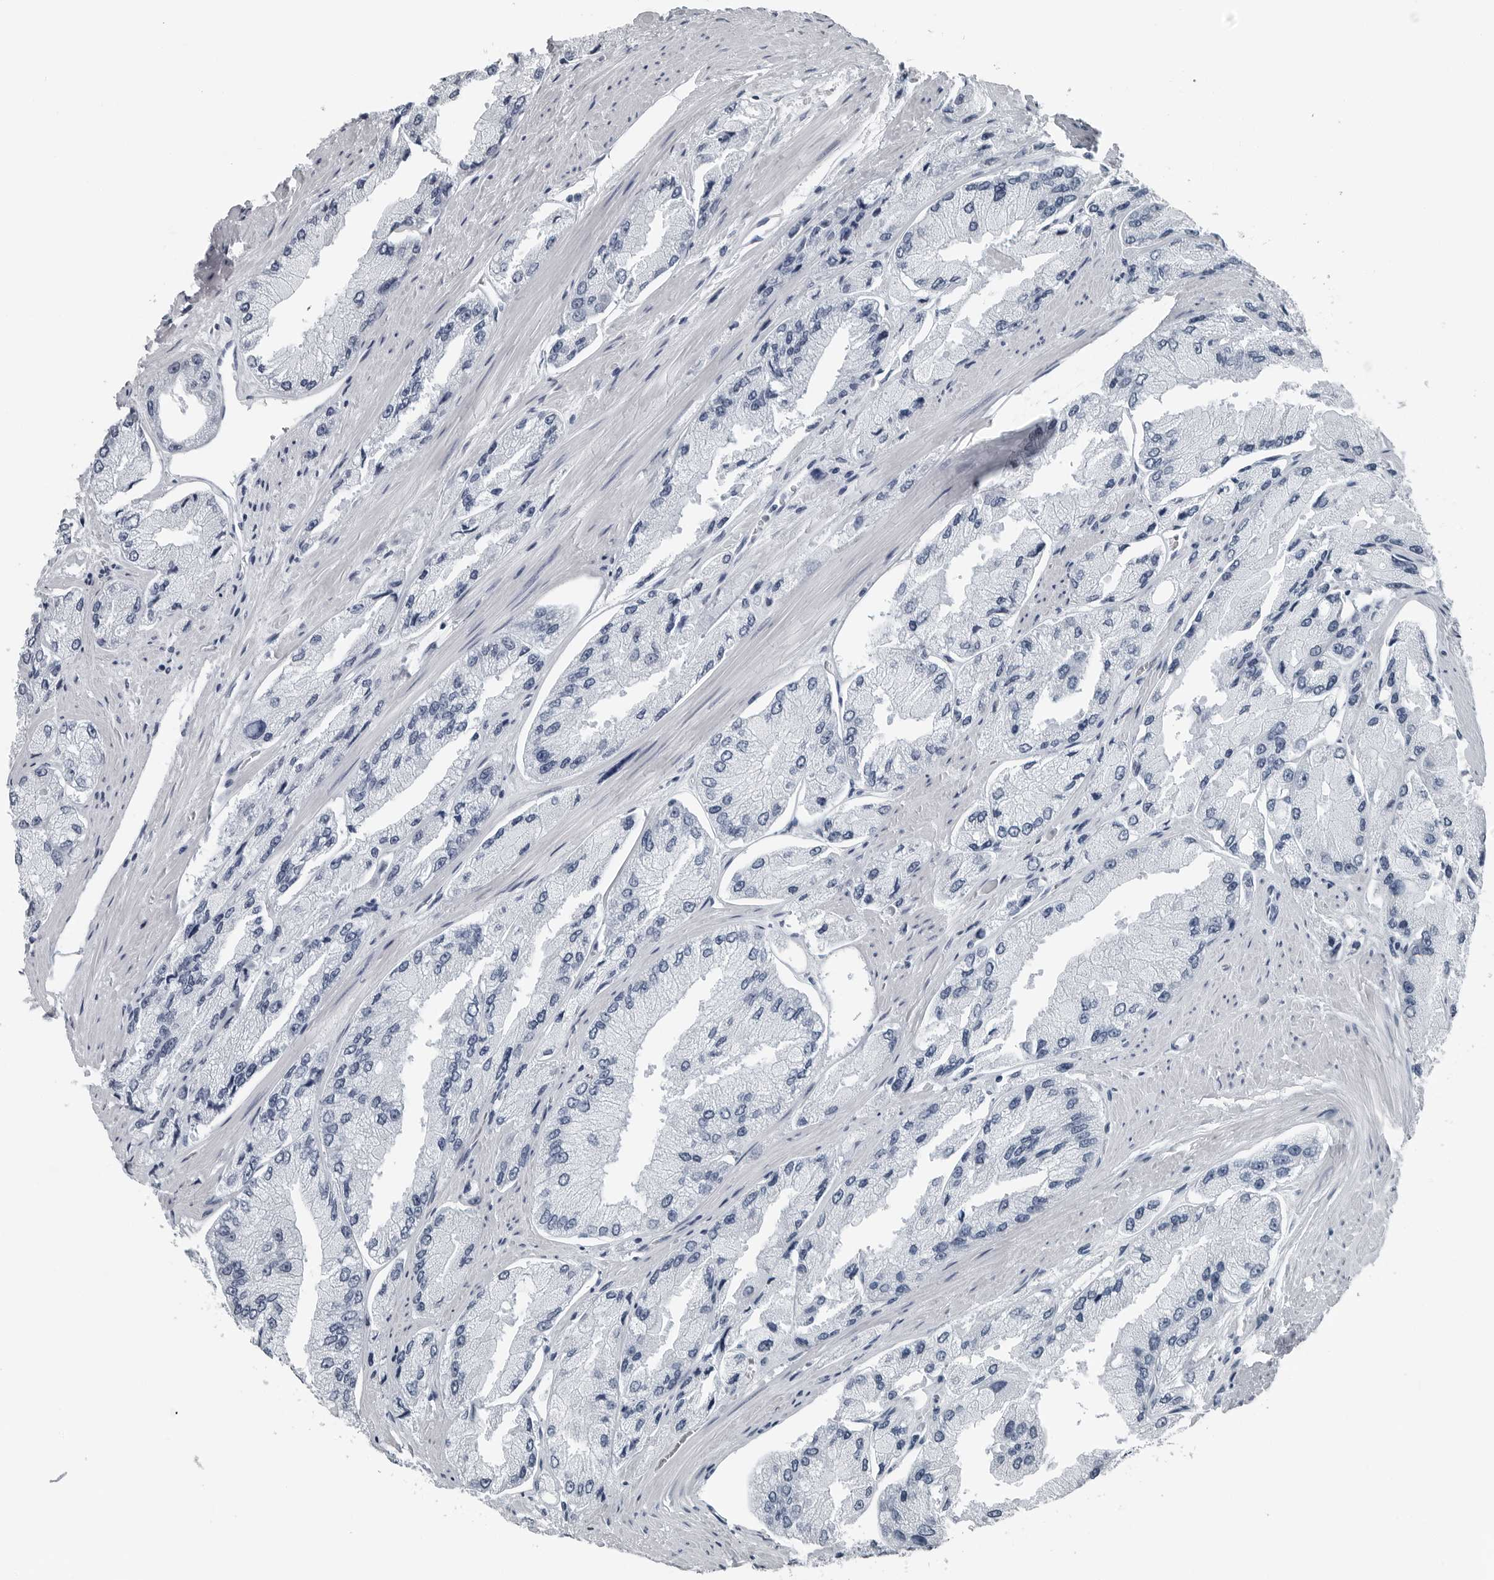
{"staining": {"intensity": "negative", "quantity": "none", "location": "none"}, "tissue": "prostate cancer", "cell_type": "Tumor cells", "image_type": "cancer", "snomed": [{"axis": "morphology", "description": "Adenocarcinoma, High grade"}, {"axis": "topography", "description": "Prostate"}], "caption": "An image of prostate high-grade adenocarcinoma stained for a protein reveals no brown staining in tumor cells.", "gene": "SPINK1", "patient": {"sex": "male", "age": 58}}